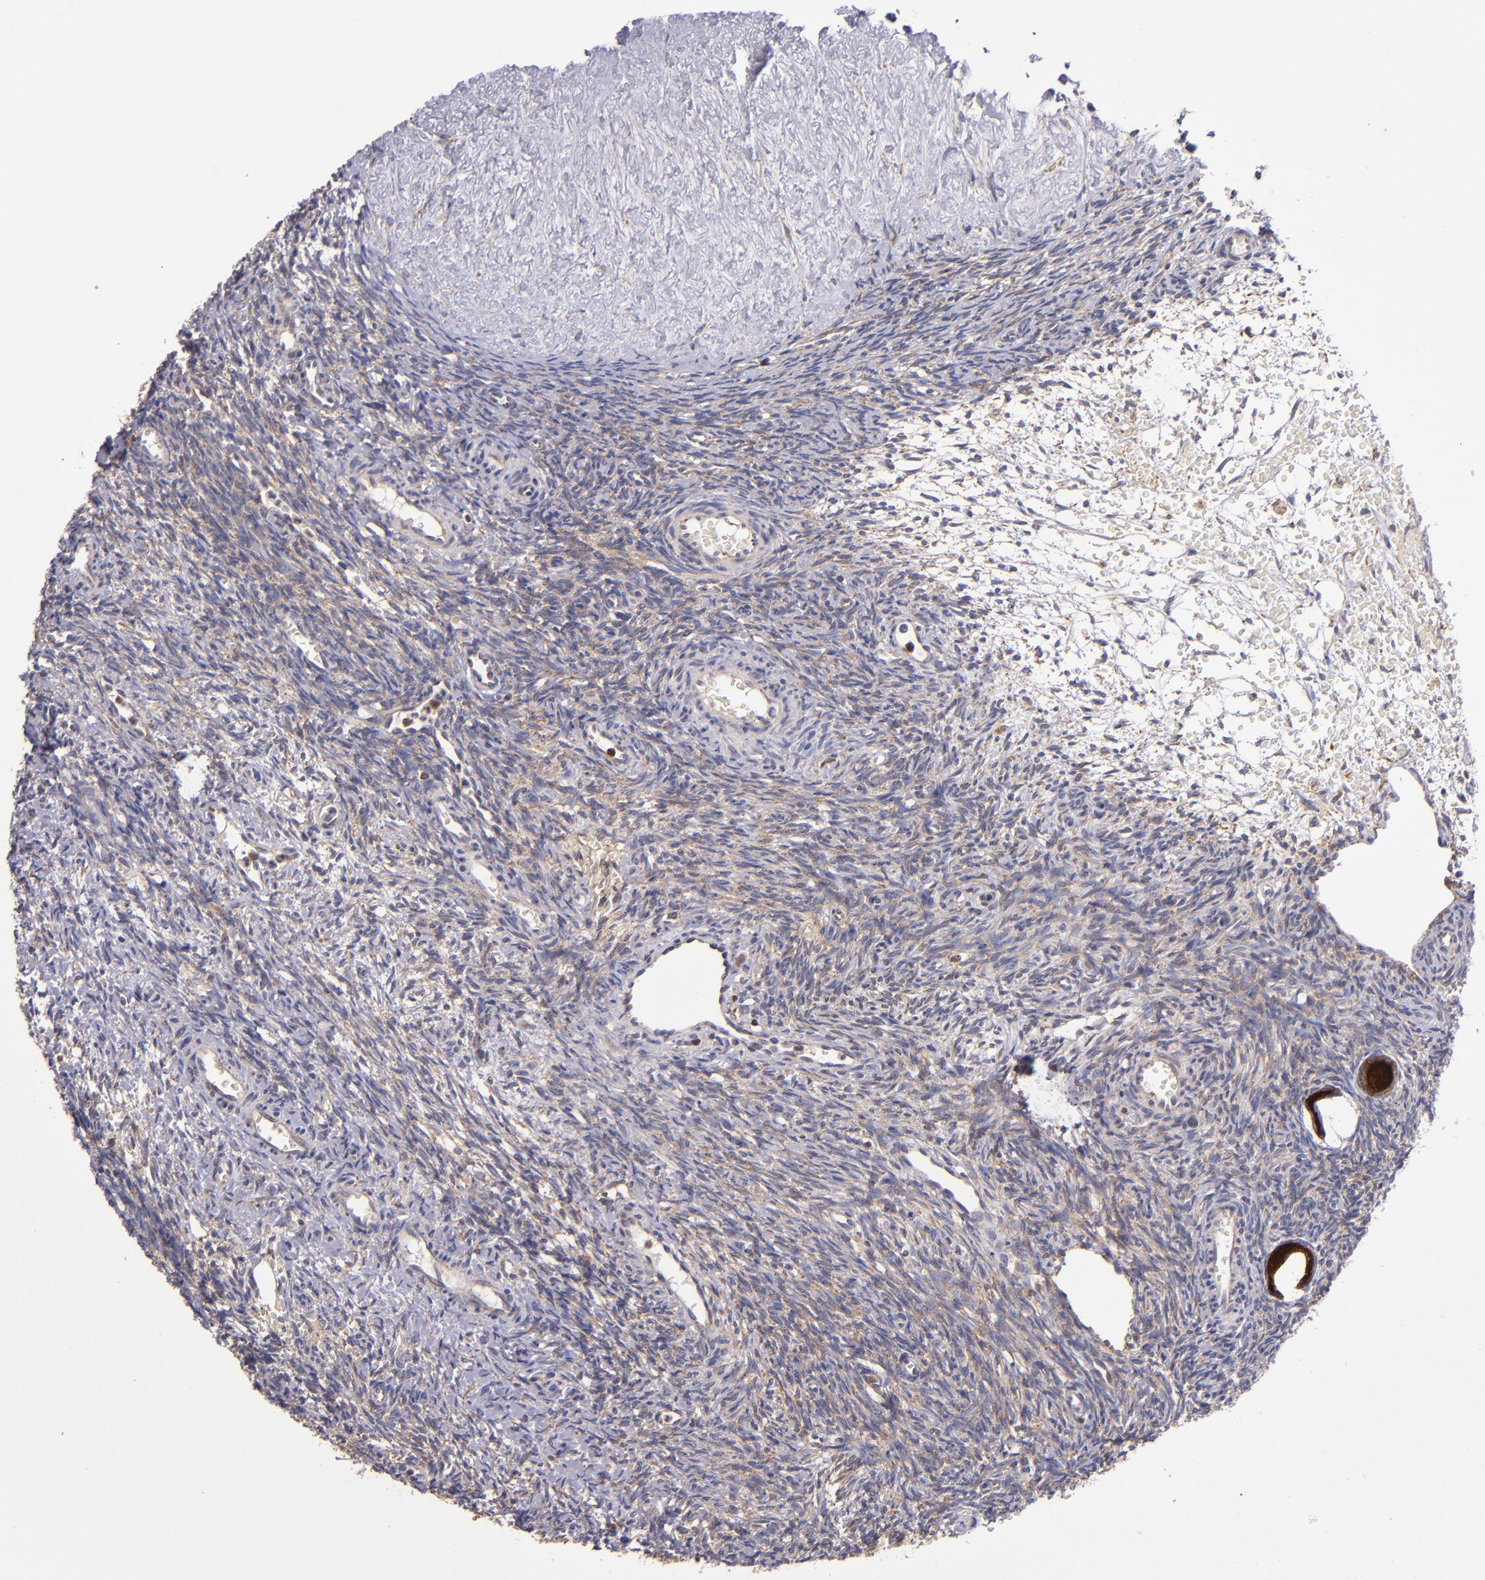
{"staining": {"intensity": "strong", "quantity": ">75%", "location": "cytoplasmic/membranous,nuclear"}, "tissue": "ovary", "cell_type": "Follicle cells", "image_type": "normal", "snomed": [{"axis": "morphology", "description": "Normal tissue, NOS"}, {"axis": "topography", "description": "Ovary"}], "caption": "Brown immunohistochemical staining in unremarkable human ovary demonstrates strong cytoplasmic/membranous,nuclear expression in approximately >75% of follicle cells. The staining is performed using DAB brown chromogen to label protein expression. The nuclei are counter-stained blue using hematoxylin.", "gene": "EIF4ENIF1", "patient": {"sex": "female", "age": 39}}